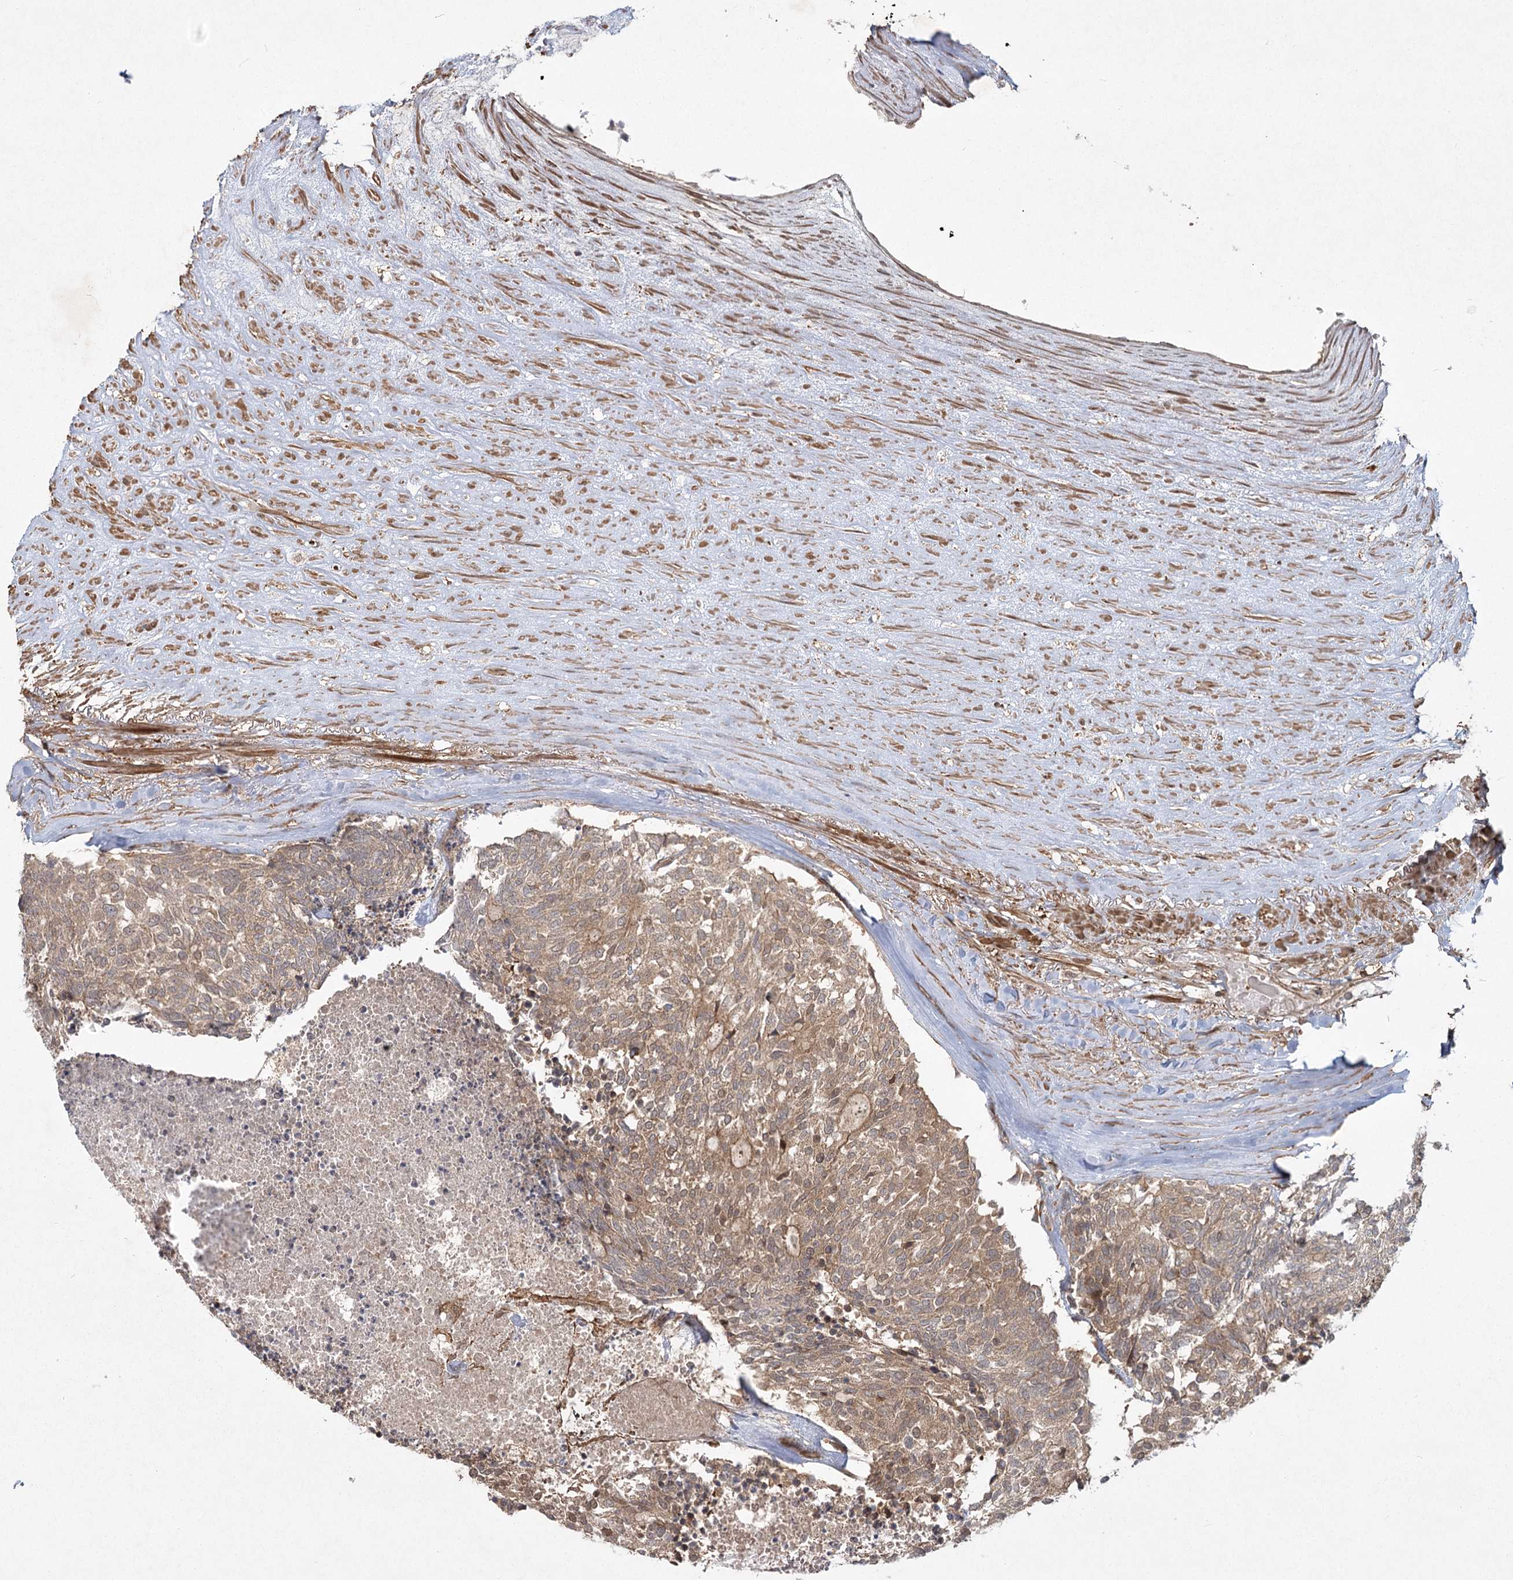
{"staining": {"intensity": "moderate", "quantity": ">75%", "location": "cytoplasmic/membranous"}, "tissue": "carcinoid", "cell_type": "Tumor cells", "image_type": "cancer", "snomed": [{"axis": "morphology", "description": "Carcinoid, malignant, NOS"}, {"axis": "topography", "description": "Pancreas"}], "caption": "Immunohistochemical staining of human carcinoid displays medium levels of moderate cytoplasmic/membranous protein staining in about >75% of tumor cells.", "gene": "MDFIC", "patient": {"sex": "female", "age": 54}}